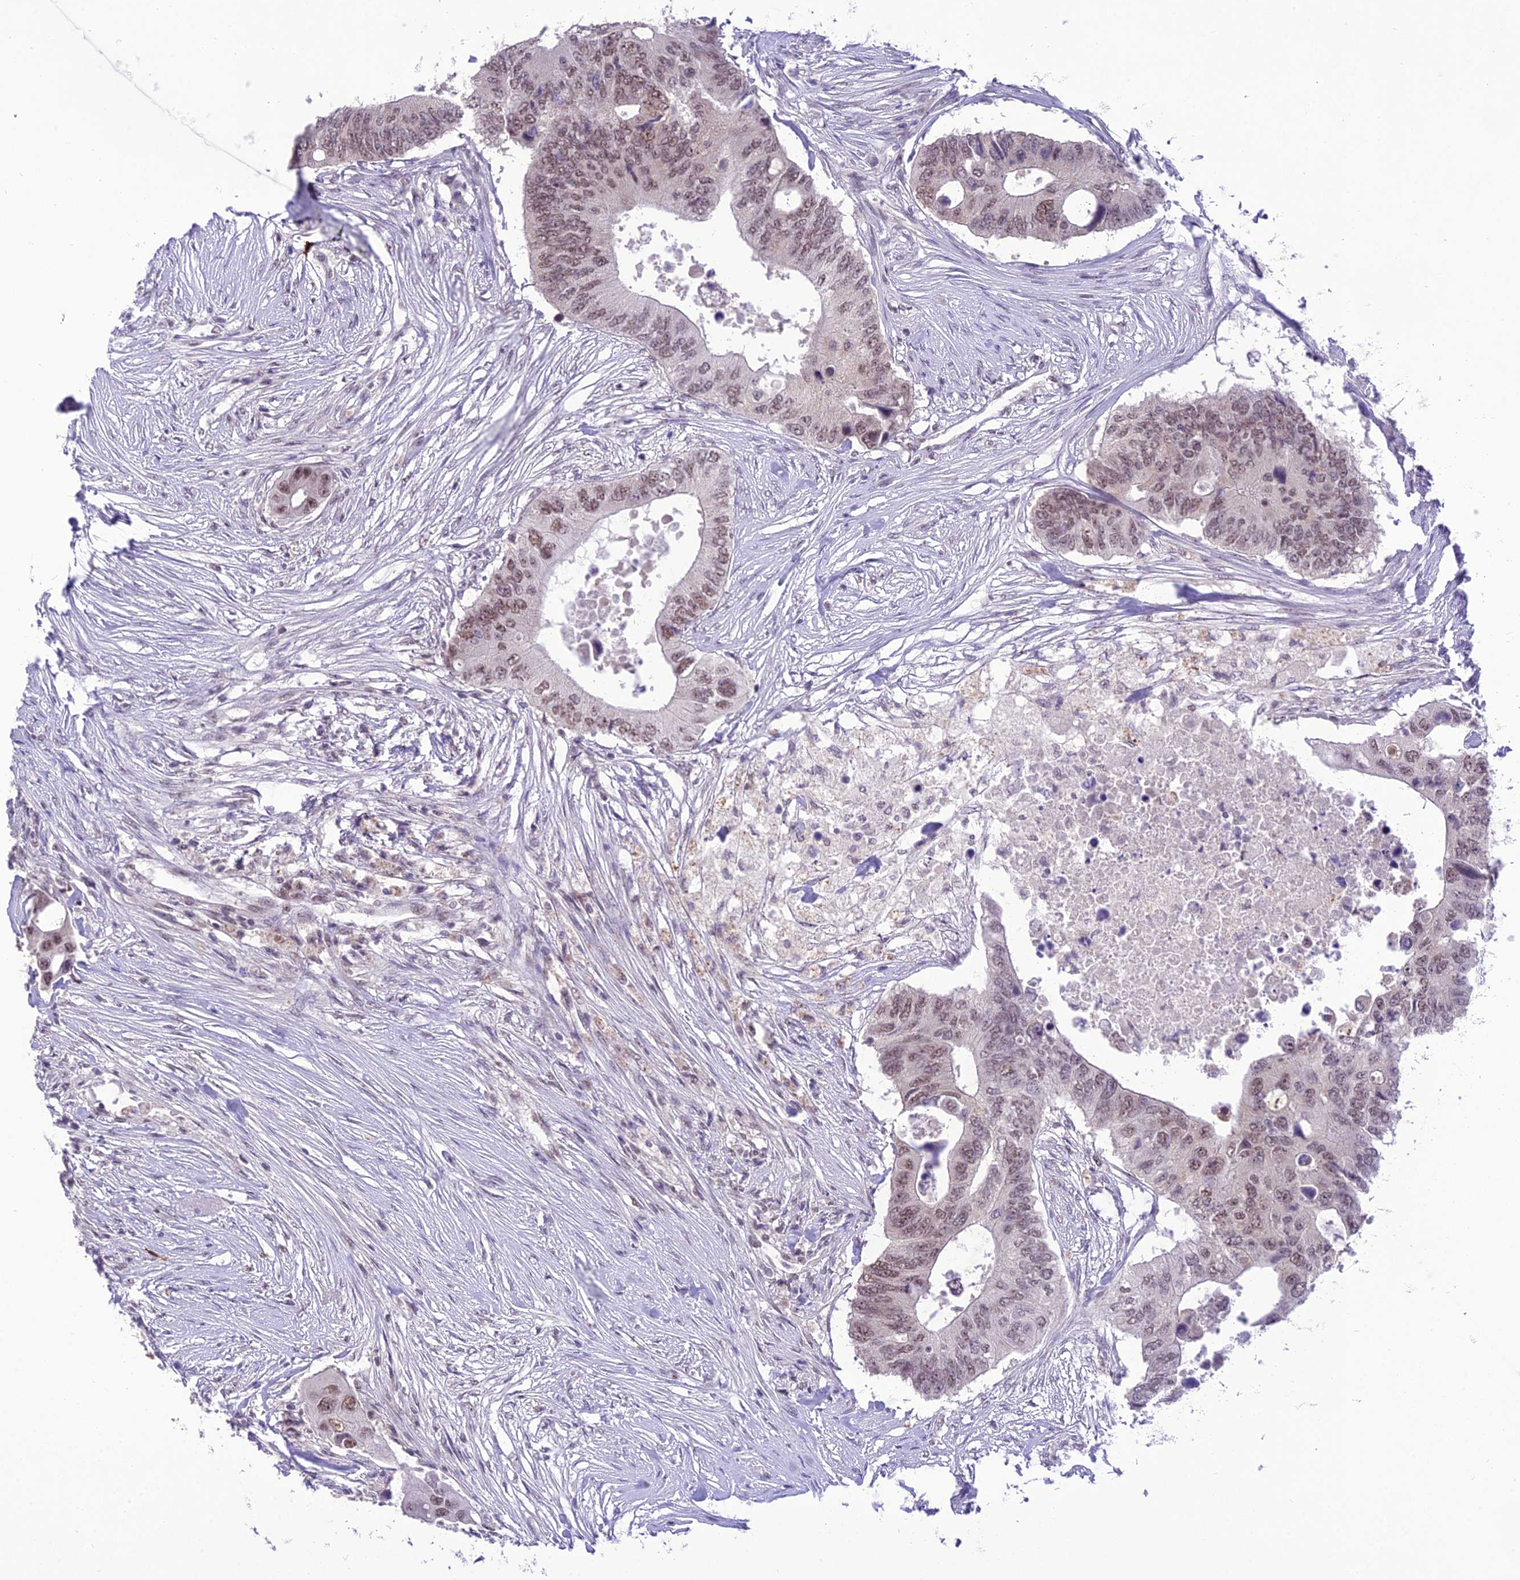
{"staining": {"intensity": "moderate", "quantity": ">75%", "location": "nuclear"}, "tissue": "colorectal cancer", "cell_type": "Tumor cells", "image_type": "cancer", "snomed": [{"axis": "morphology", "description": "Adenocarcinoma, NOS"}, {"axis": "topography", "description": "Colon"}], "caption": "Adenocarcinoma (colorectal) tissue displays moderate nuclear expression in approximately >75% of tumor cells", "gene": "SH3RF3", "patient": {"sex": "male", "age": 71}}